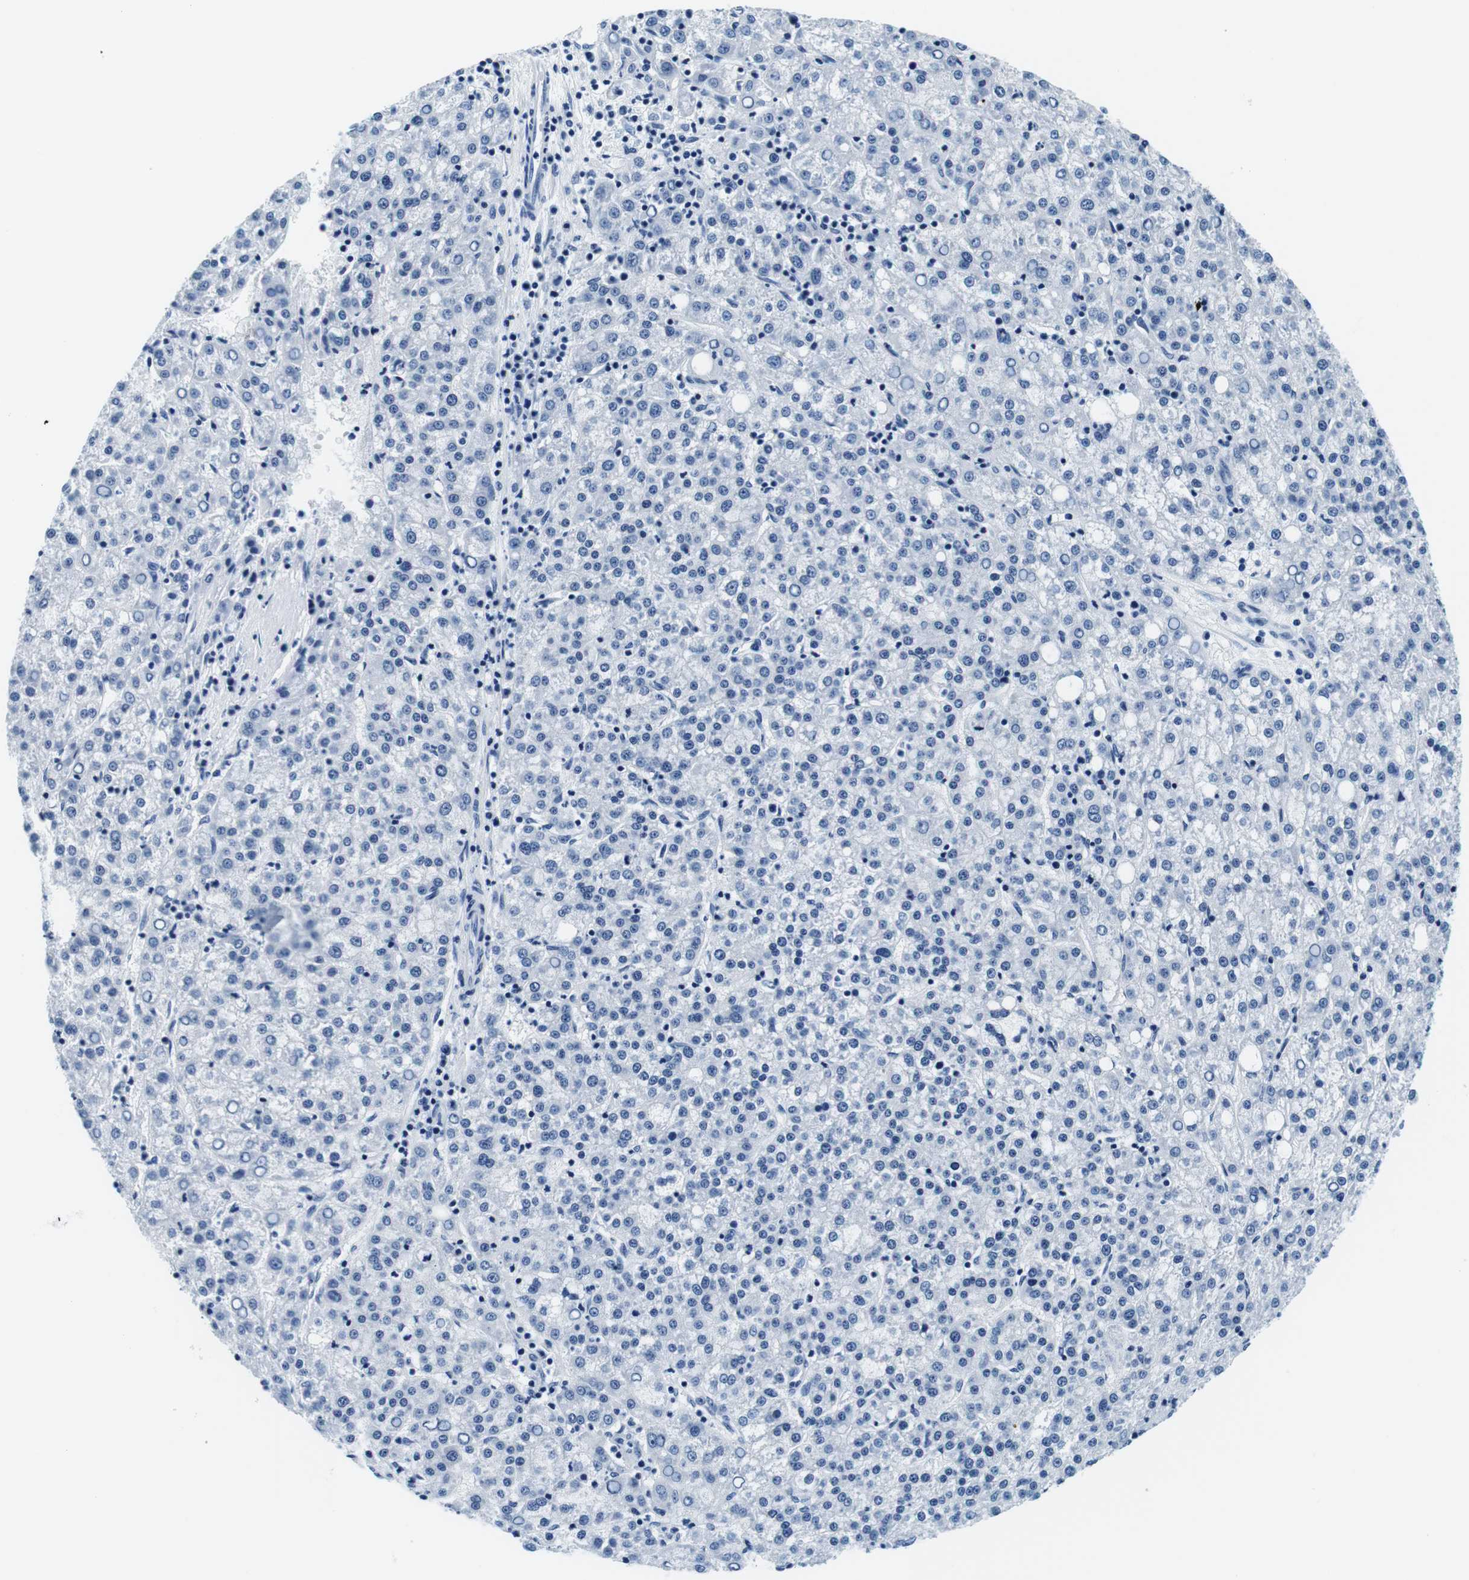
{"staining": {"intensity": "negative", "quantity": "none", "location": "none"}, "tissue": "liver cancer", "cell_type": "Tumor cells", "image_type": "cancer", "snomed": [{"axis": "morphology", "description": "Carcinoma, Hepatocellular, NOS"}, {"axis": "topography", "description": "Liver"}], "caption": "Tumor cells show no significant protein staining in liver hepatocellular carcinoma.", "gene": "ELANE", "patient": {"sex": "female", "age": 58}}